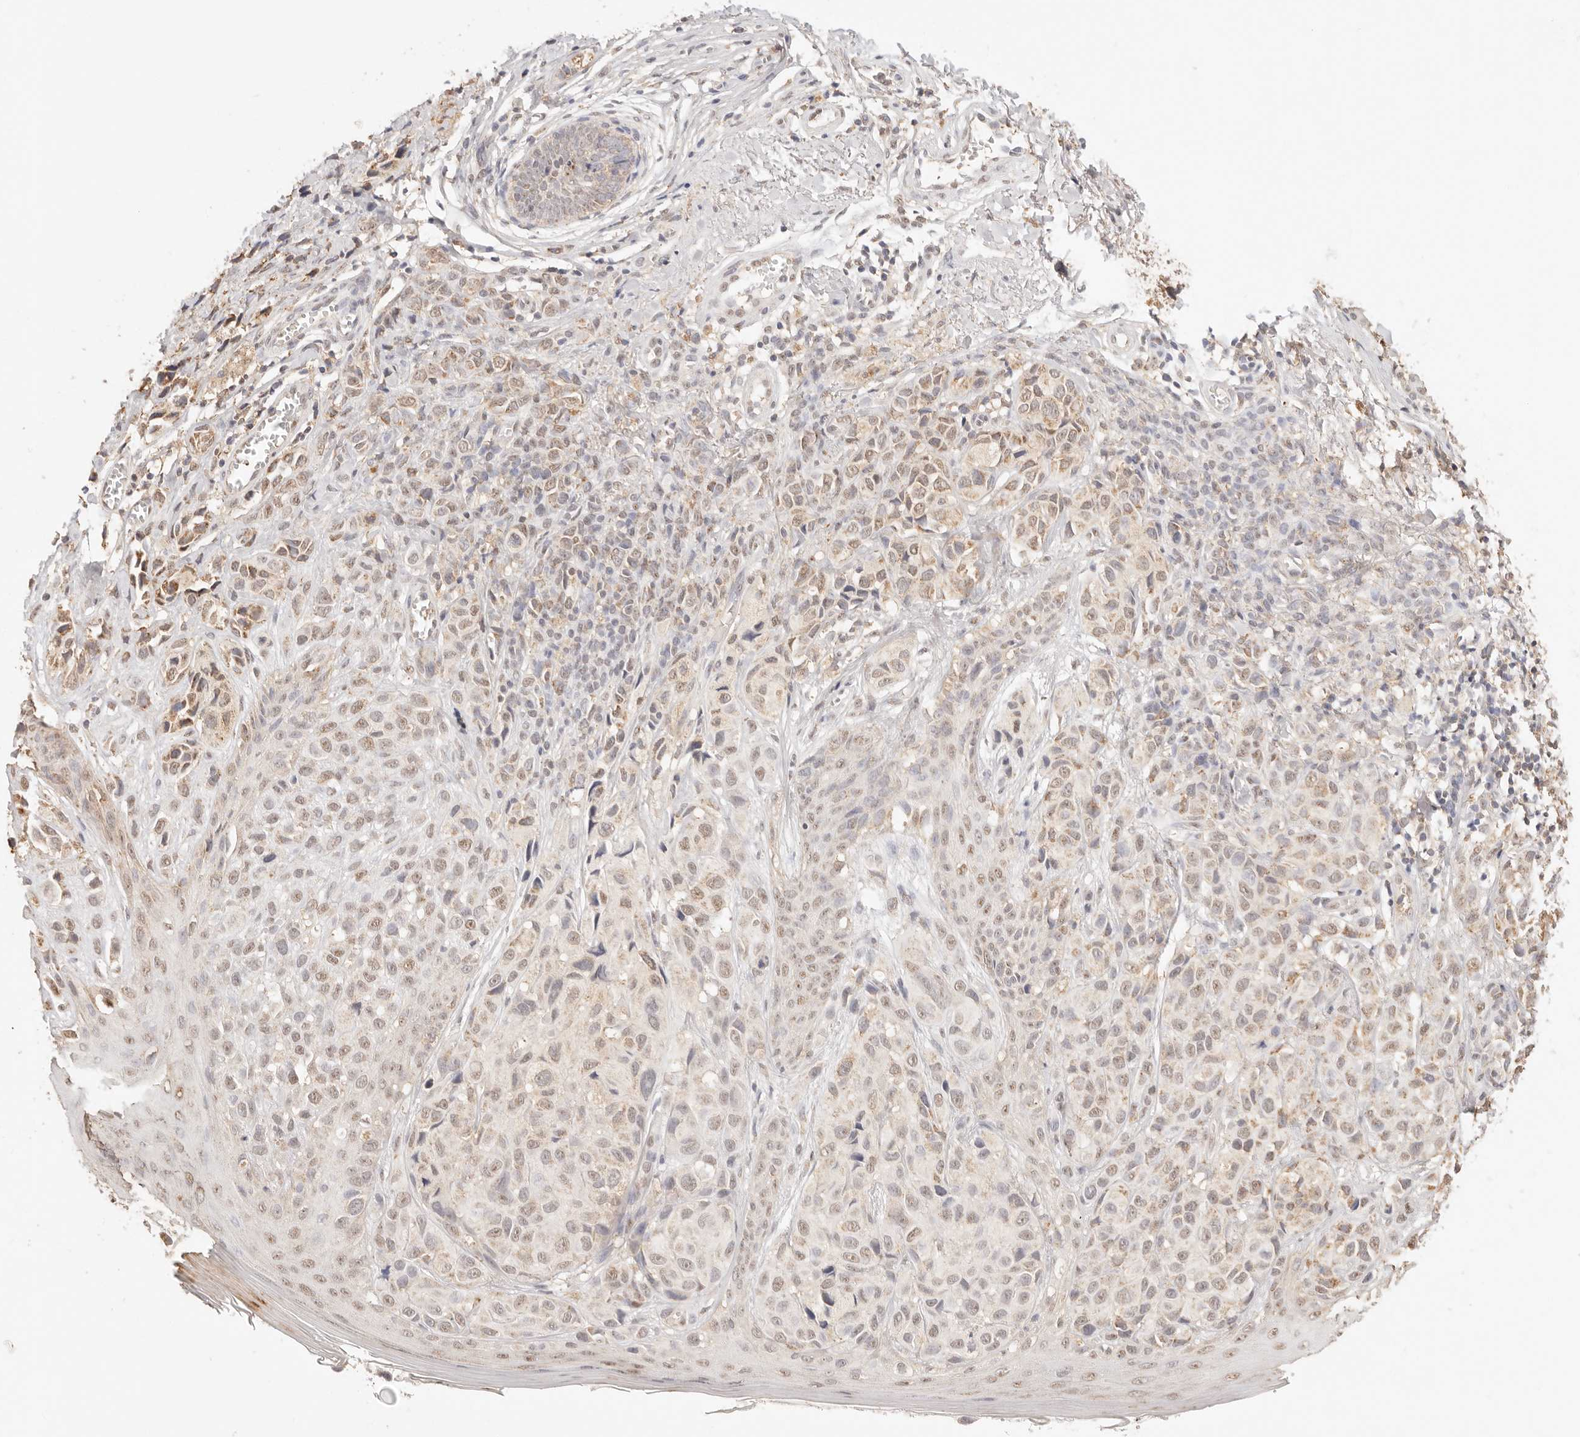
{"staining": {"intensity": "weak", "quantity": "25%-75%", "location": "cytoplasmic/membranous,nuclear"}, "tissue": "melanoma", "cell_type": "Tumor cells", "image_type": "cancer", "snomed": [{"axis": "morphology", "description": "Malignant melanoma, NOS"}, {"axis": "topography", "description": "Skin"}], "caption": "This is an image of immunohistochemistry staining of melanoma, which shows weak staining in the cytoplasmic/membranous and nuclear of tumor cells.", "gene": "IL1R2", "patient": {"sex": "female", "age": 58}}